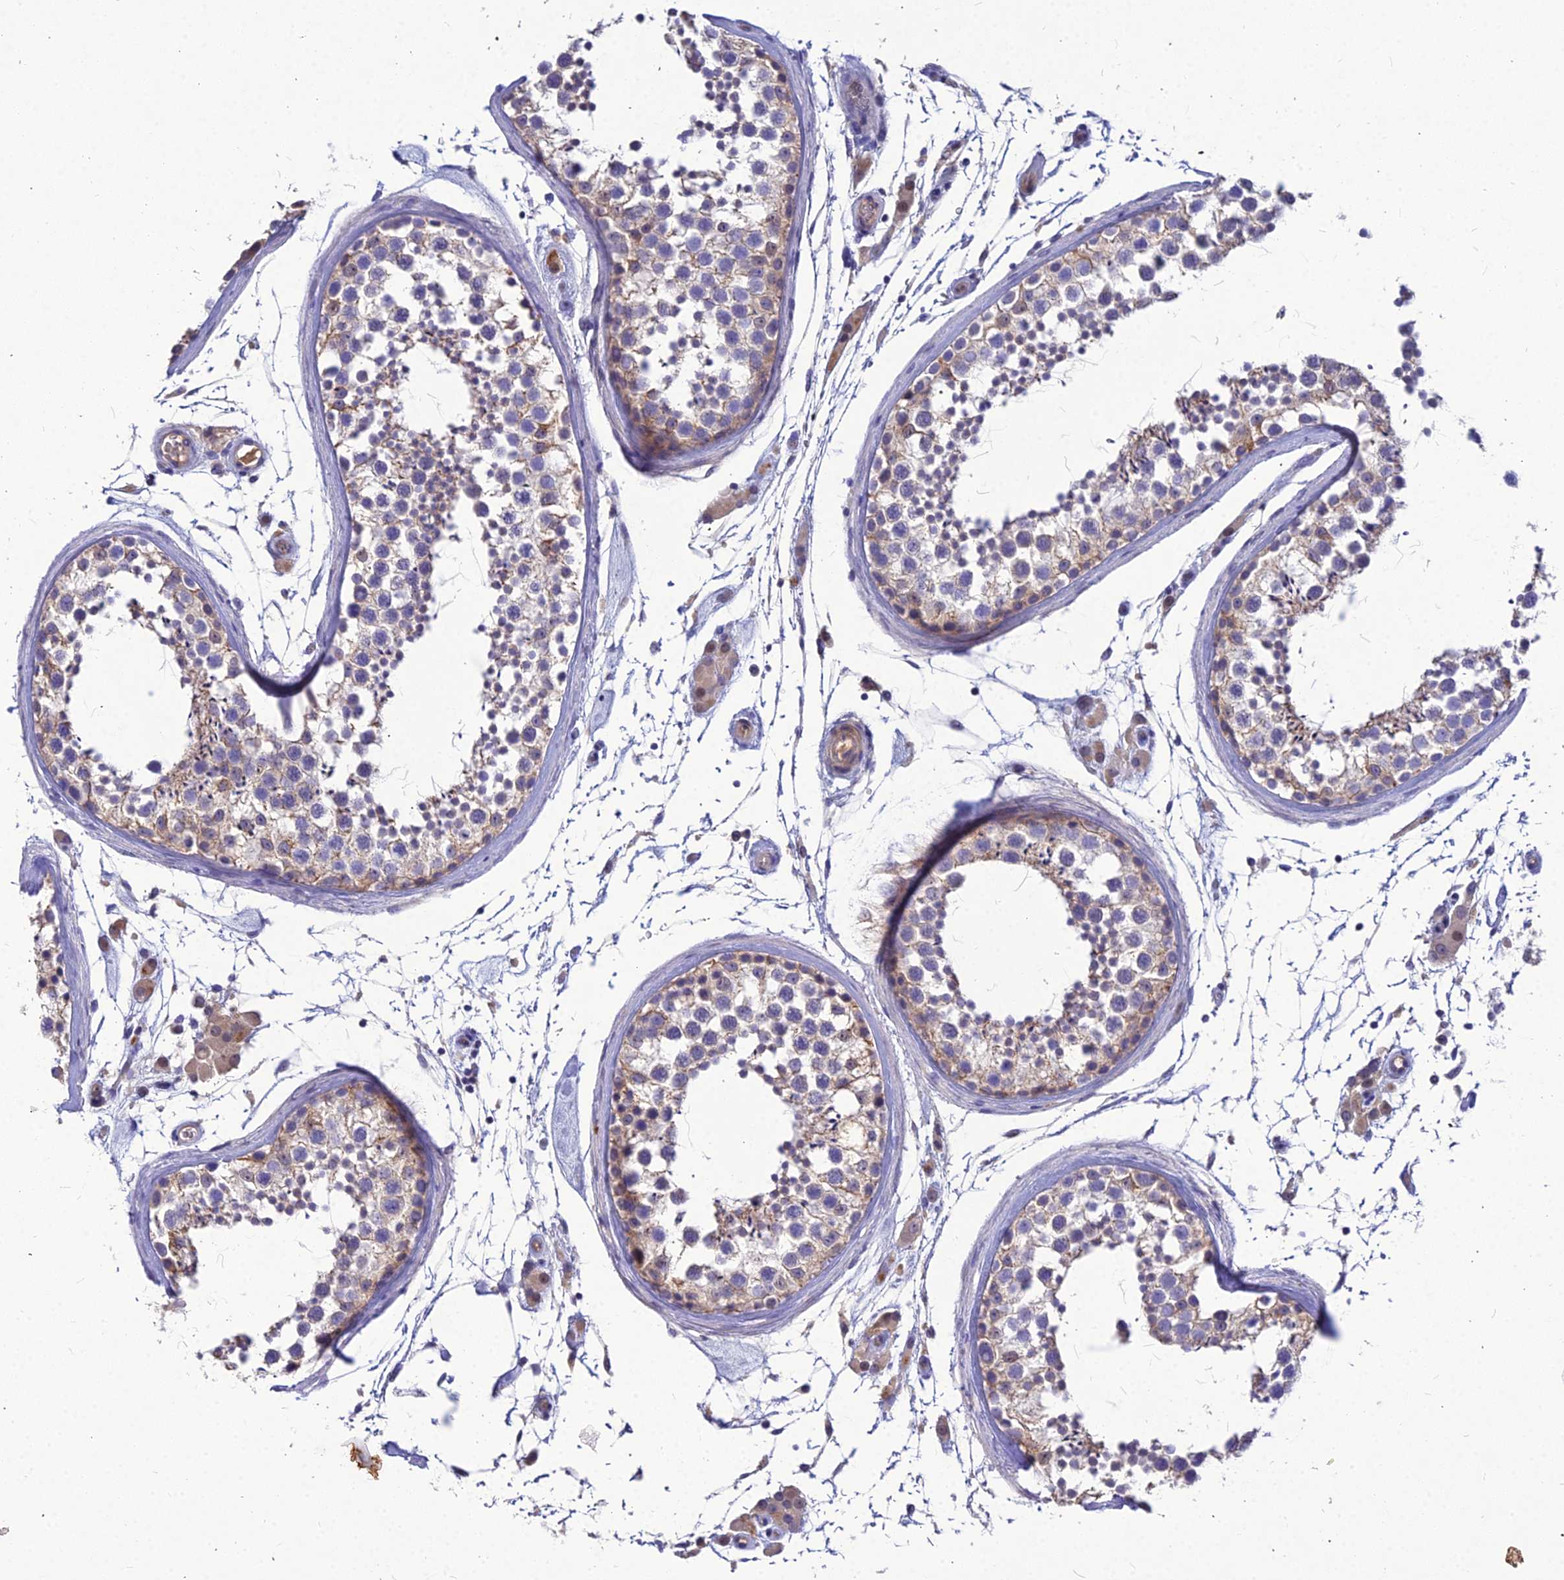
{"staining": {"intensity": "moderate", "quantity": "<25%", "location": "cytoplasmic/membranous"}, "tissue": "testis", "cell_type": "Cells in seminiferous ducts", "image_type": "normal", "snomed": [{"axis": "morphology", "description": "Normal tissue, NOS"}, {"axis": "topography", "description": "Testis"}], "caption": "Moderate cytoplasmic/membranous staining is present in approximately <25% of cells in seminiferous ducts in benign testis.", "gene": "DMRTA1", "patient": {"sex": "male", "age": 46}}